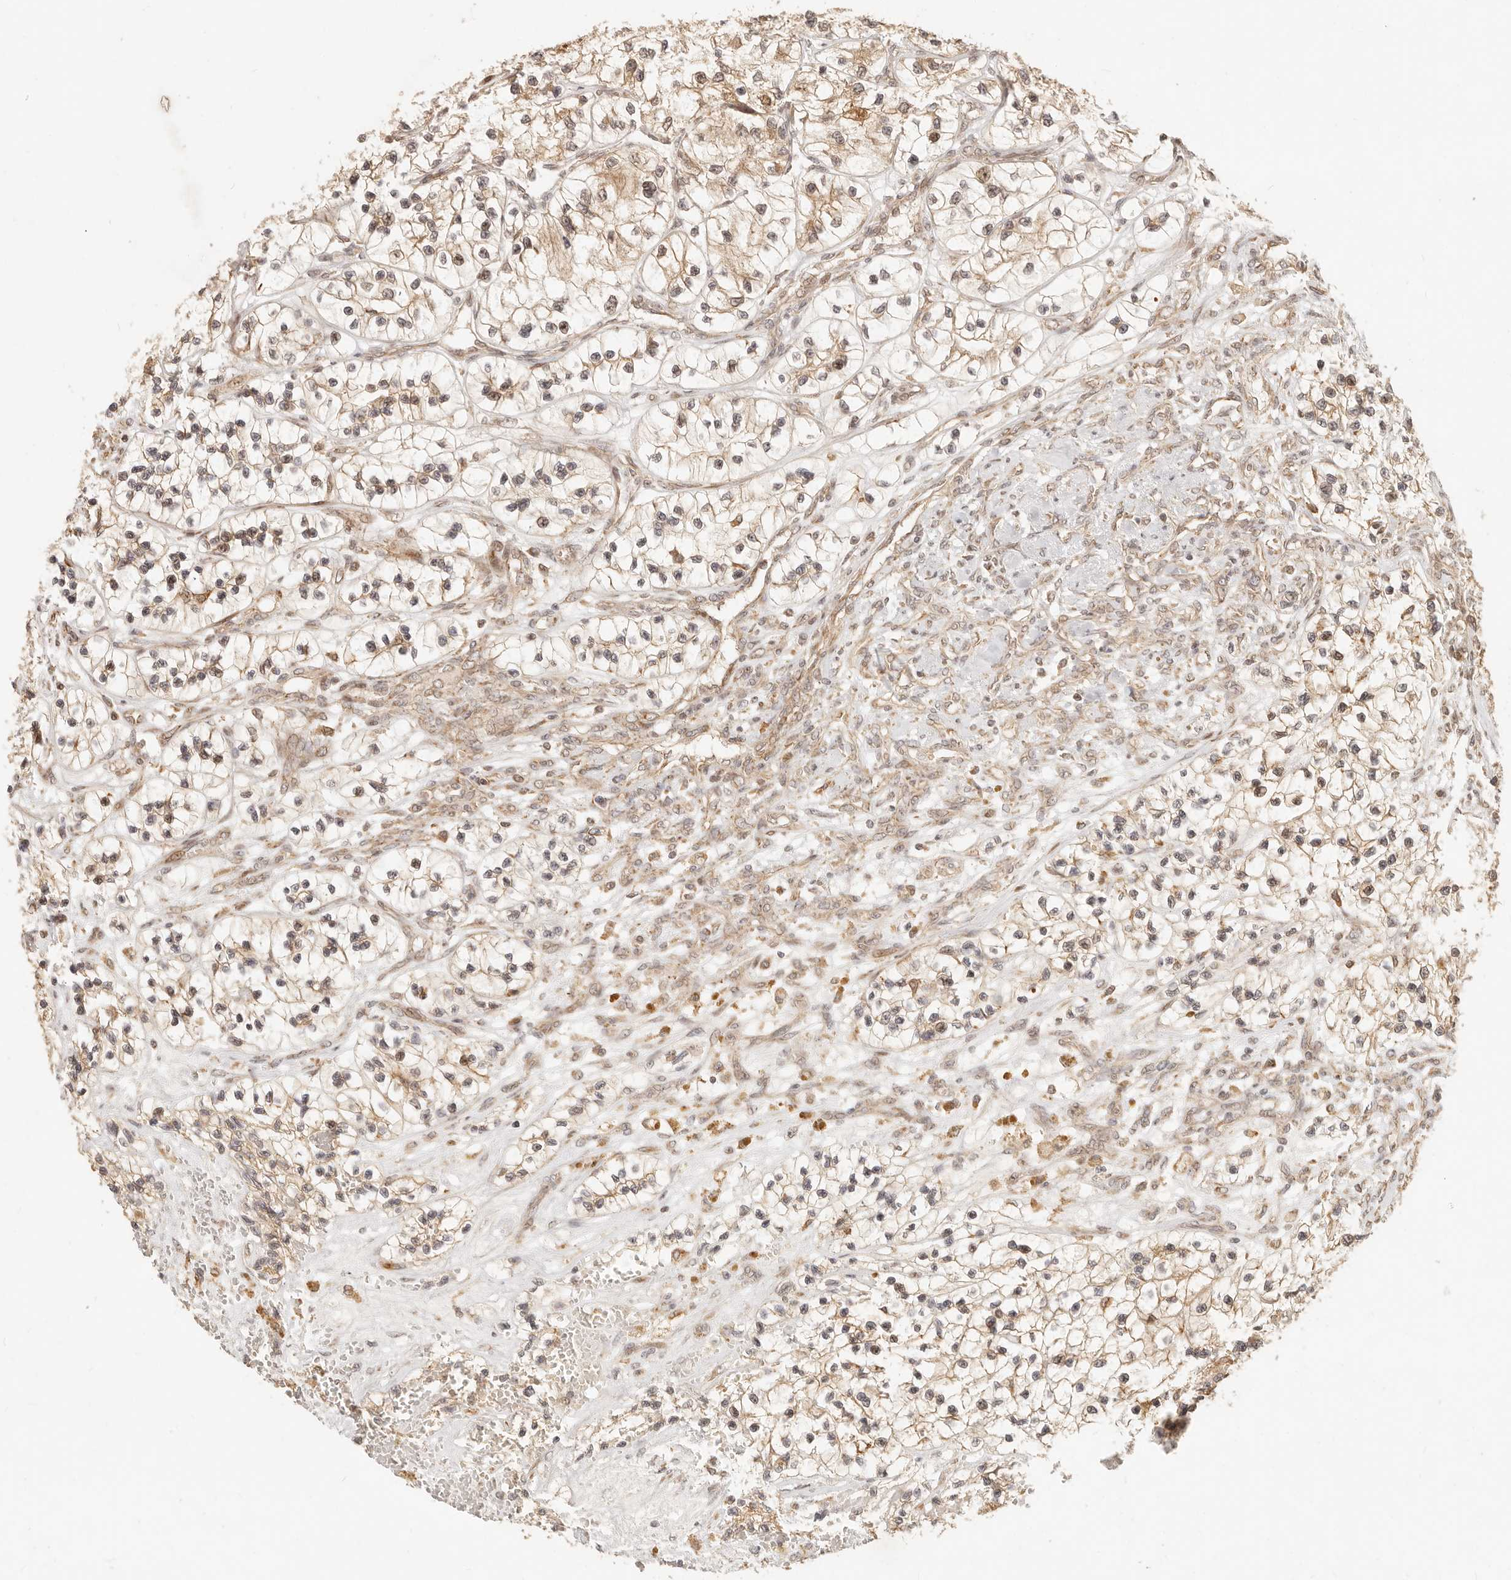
{"staining": {"intensity": "moderate", "quantity": ">75%", "location": "cytoplasmic/membranous,nuclear"}, "tissue": "renal cancer", "cell_type": "Tumor cells", "image_type": "cancer", "snomed": [{"axis": "morphology", "description": "Adenocarcinoma, NOS"}, {"axis": "topography", "description": "Kidney"}], "caption": "Renal cancer tissue demonstrates moderate cytoplasmic/membranous and nuclear staining in approximately >75% of tumor cells, visualized by immunohistochemistry.", "gene": "TIMM17A", "patient": {"sex": "female", "age": 57}}